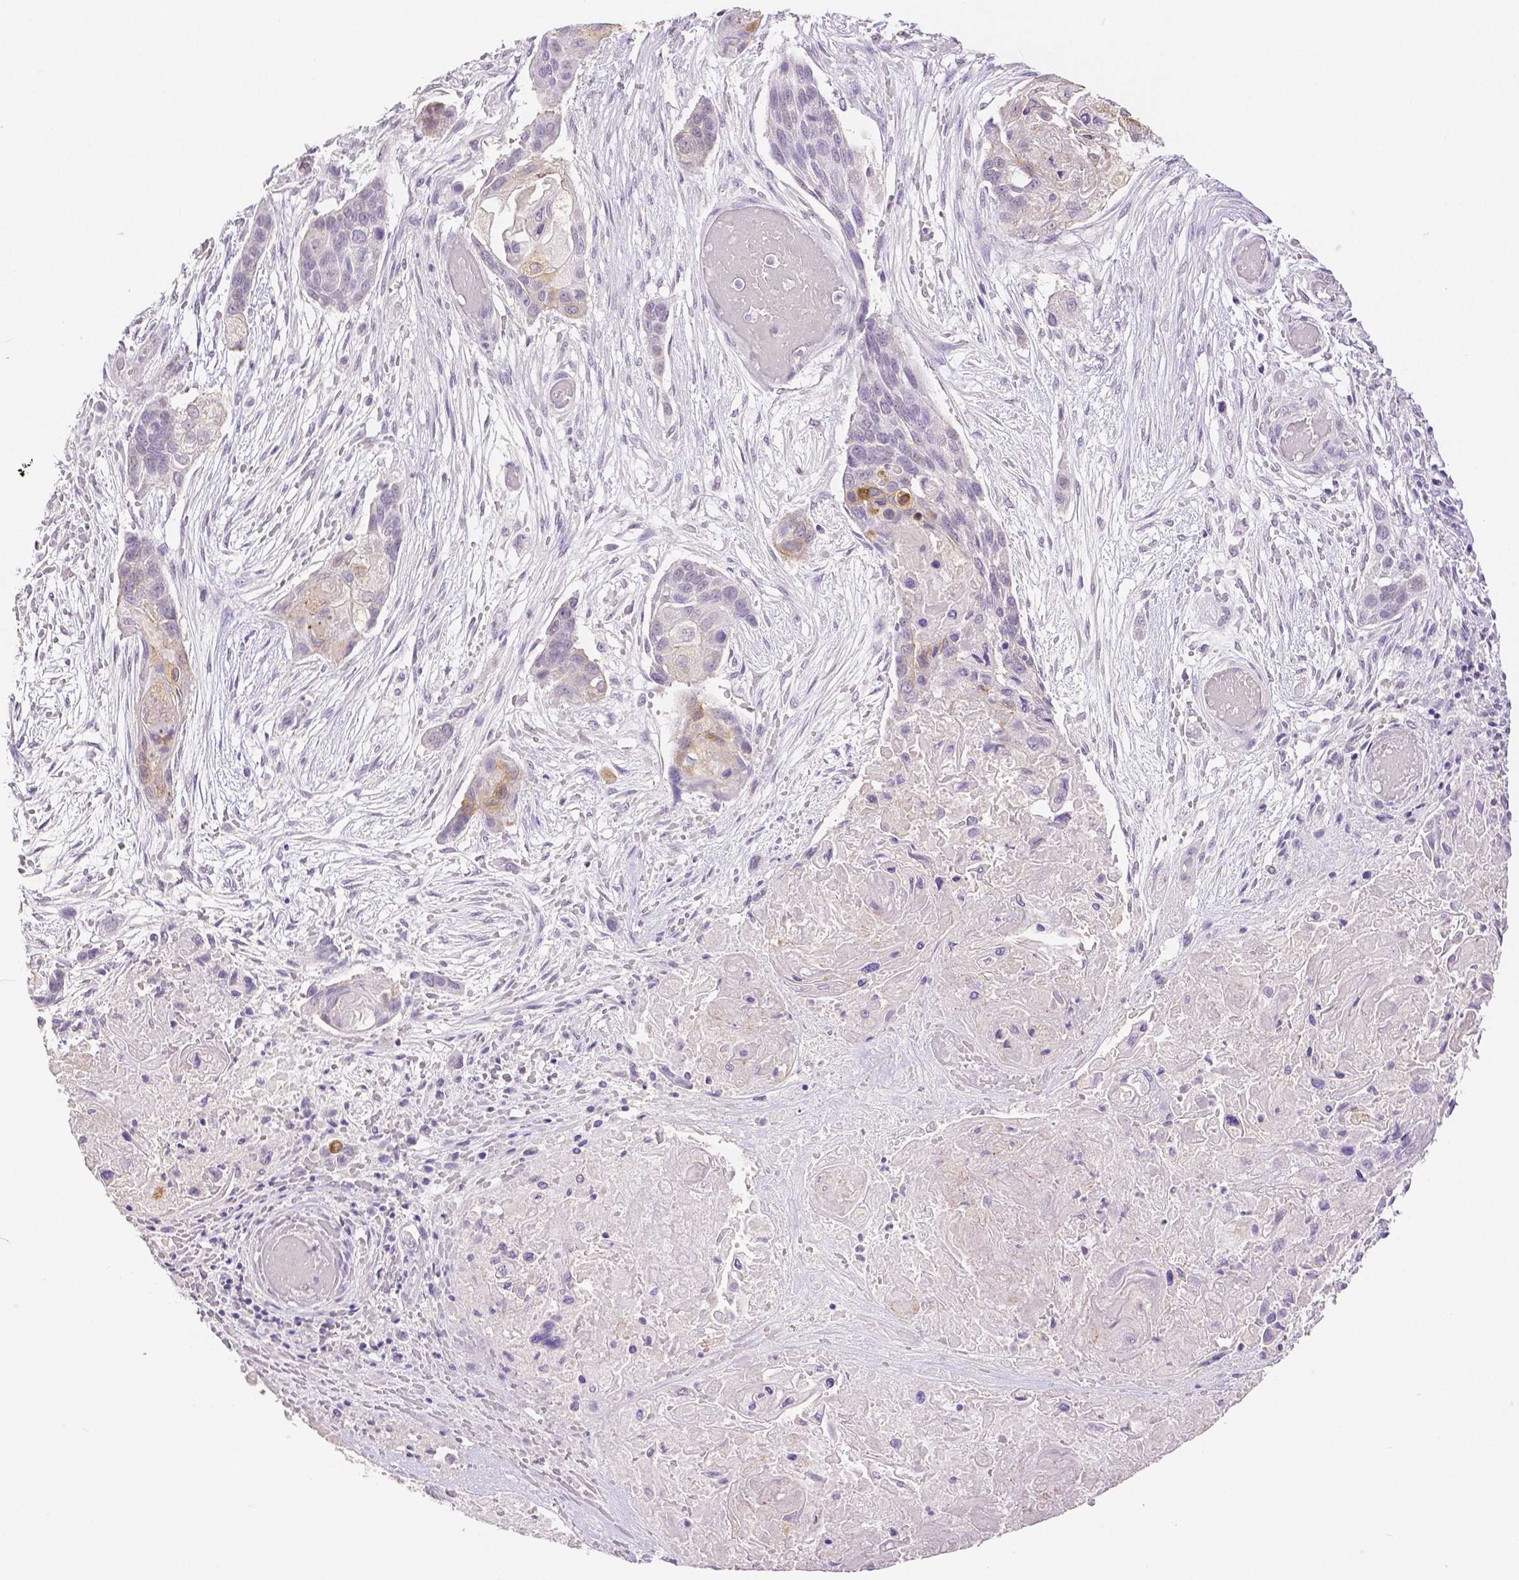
{"staining": {"intensity": "weak", "quantity": "<25%", "location": "cytoplasmic/membranous"}, "tissue": "lung cancer", "cell_type": "Tumor cells", "image_type": "cancer", "snomed": [{"axis": "morphology", "description": "Squamous cell carcinoma, NOS"}, {"axis": "topography", "description": "Lung"}], "caption": "A histopathology image of lung cancer stained for a protein demonstrates no brown staining in tumor cells. The staining is performed using DAB brown chromogen with nuclei counter-stained in using hematoxylin.", "gene": "OCLN", "patient": {"sex": "male", "age": 69}}